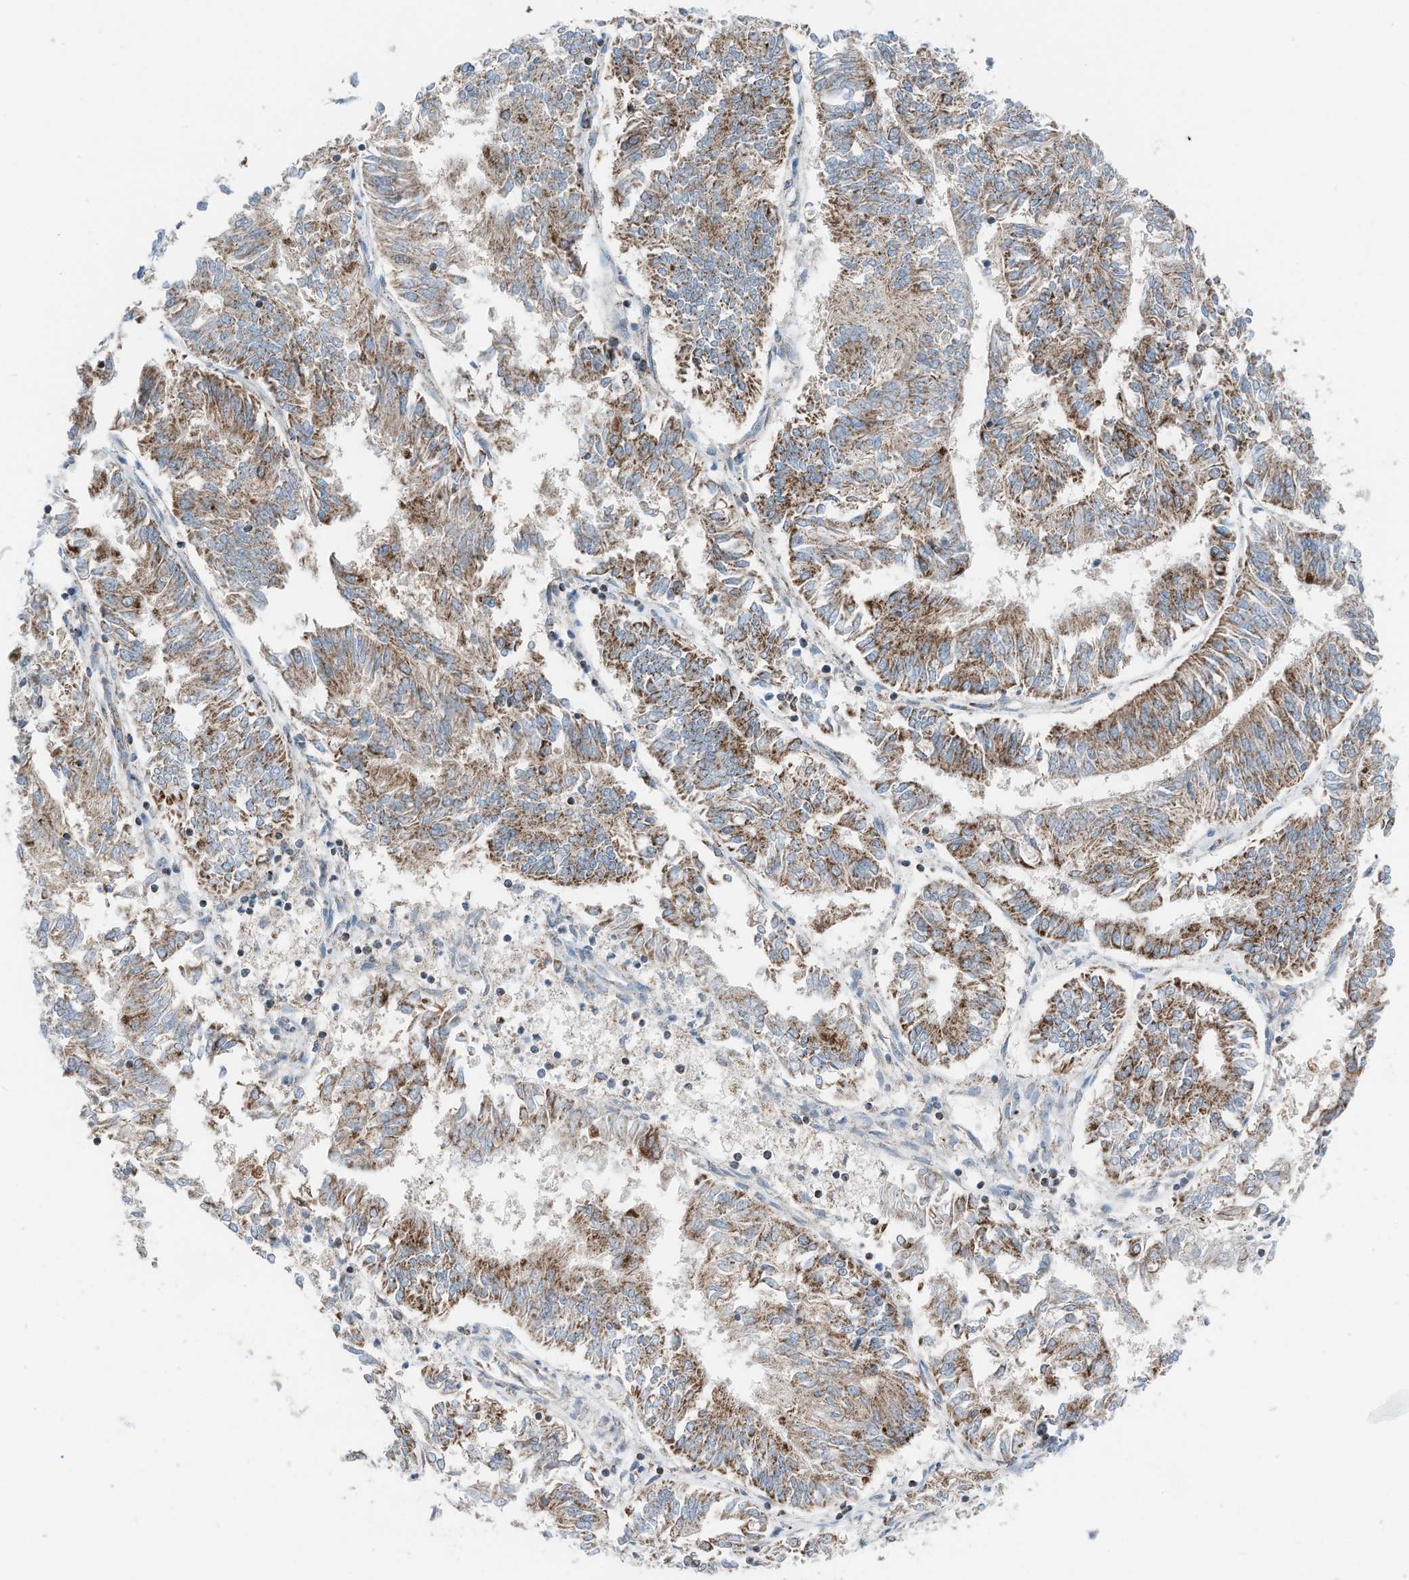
{"staining": {"intensity": "moderate", "quantity": ">75%", "location": "cytoplasmic/membranous"}, "tissue": "endometrial cancer", "cell_type": "Tumor cells", "image_type": "cancer", "snomed": [{"axis": "morphology", "description": "Adenocarcinoma, NOS"}, {"axis": "topography", "description": "Endometrium"}], "caption": "Immunohistochemistry (IHC) photomicrograph of neoplastic tissue: human endometrial cancer (adenocarcinoma) stained using immunohistochemistry displays medium levels of moderate protein expression localized specifically in the cytoplasmic/membranous of tumor cells, appearing as a cytoplasmic/membranous brown color.", "gene": "RMND1", "patient": {"sex": "female", "age": 58}}